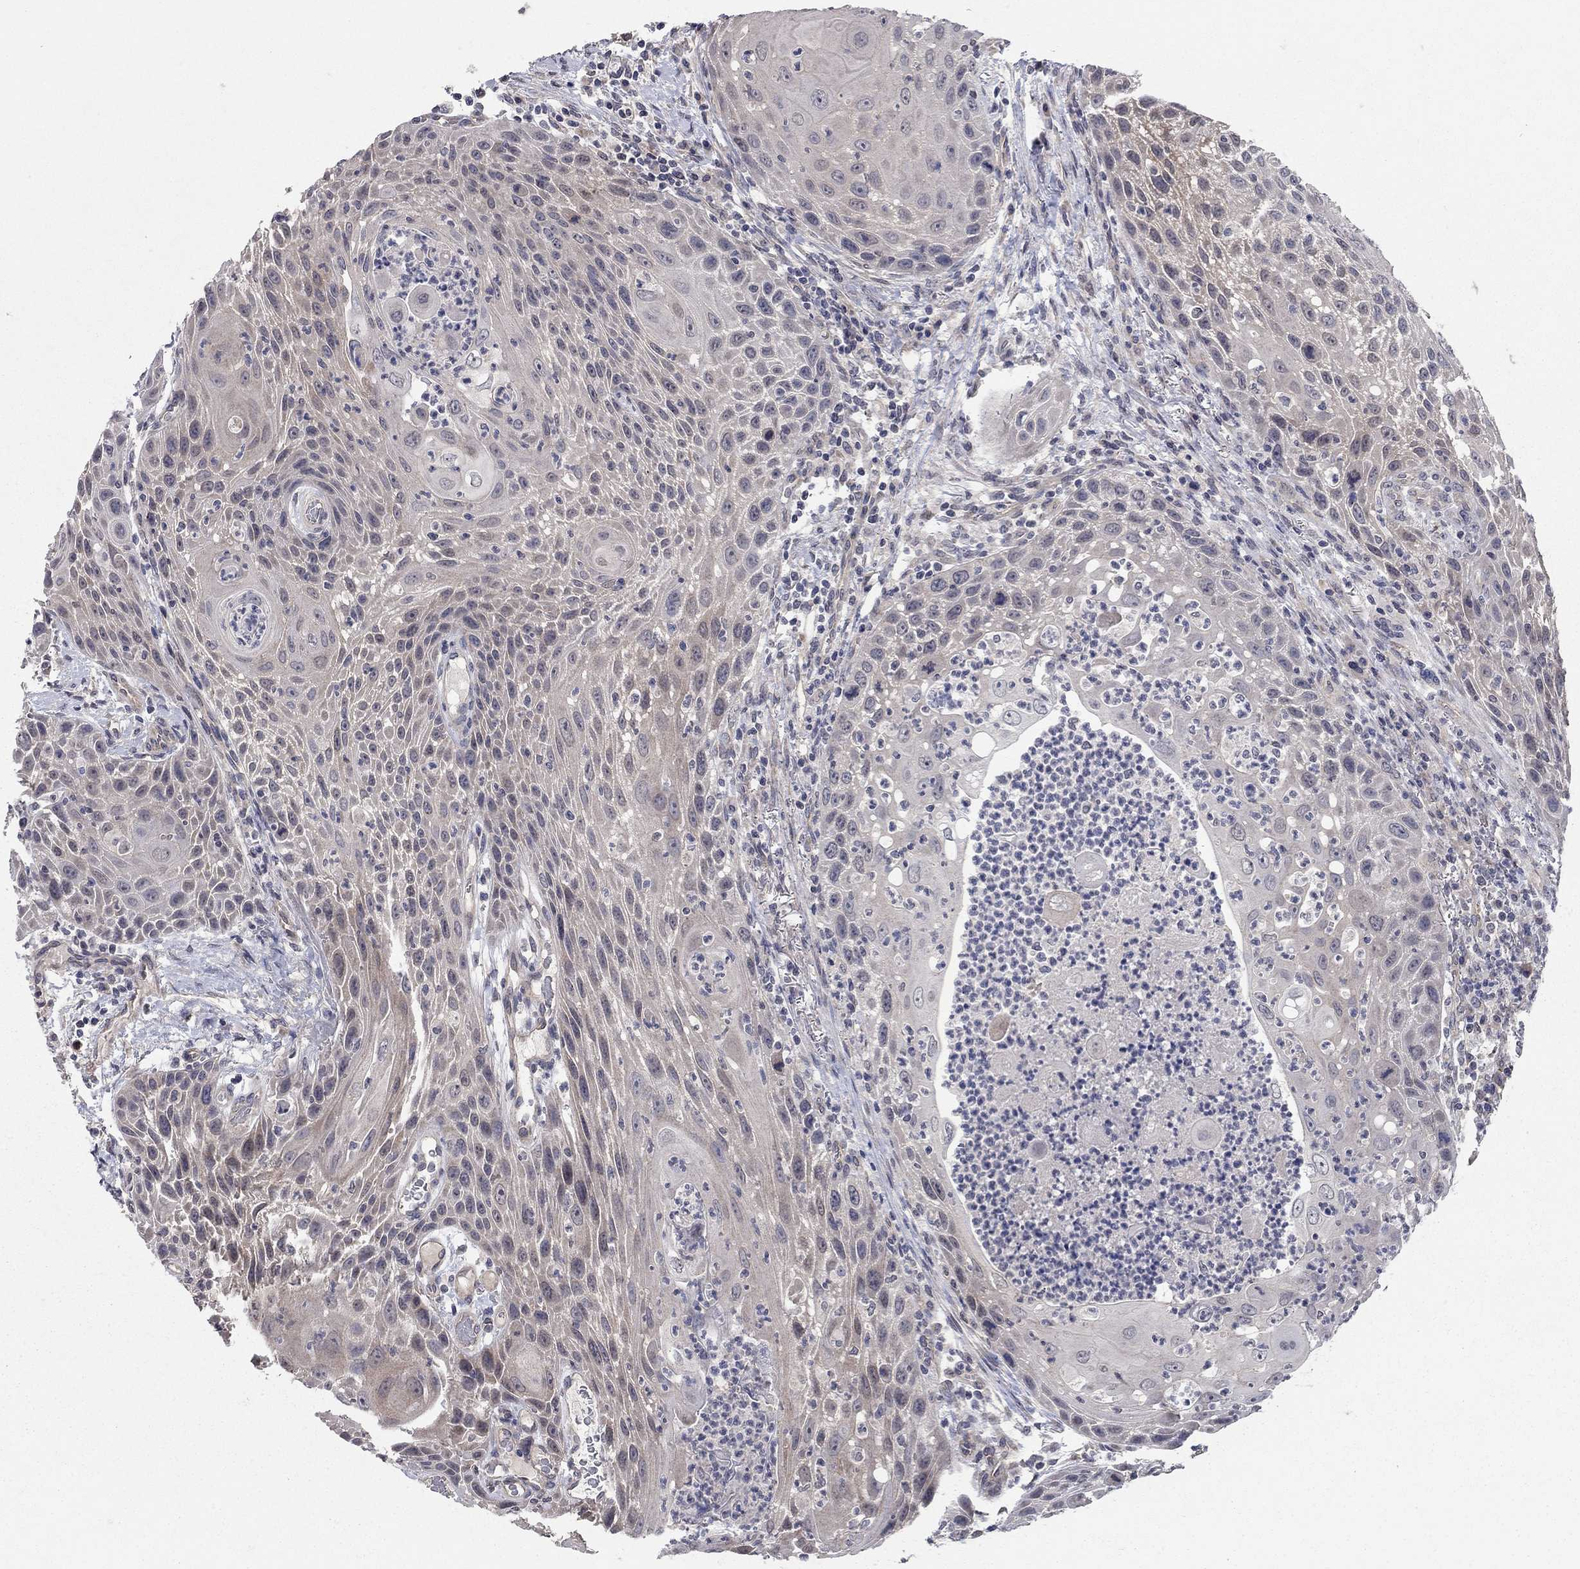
{"staining": {"intensity": "negative", "quantity": "none", "location": "none"}, "tissue": "head and neck cancer", "cell_type": "Tumor cells", "image_type": "cancer", "snomed": [{"axis": "morphology", "description": "Squamous cell carcinoma, NOS"}, {"axis": "topography", "description": "Head-Neck"}], "caption": "This is a histopathology image of immunohistochemistry (IHC) staining of head and neck squamous cell carcinoma, which shows no positivity in tumor cells.", "gene": "WASF3", "patient": {"sex": "male", "age": 69}}